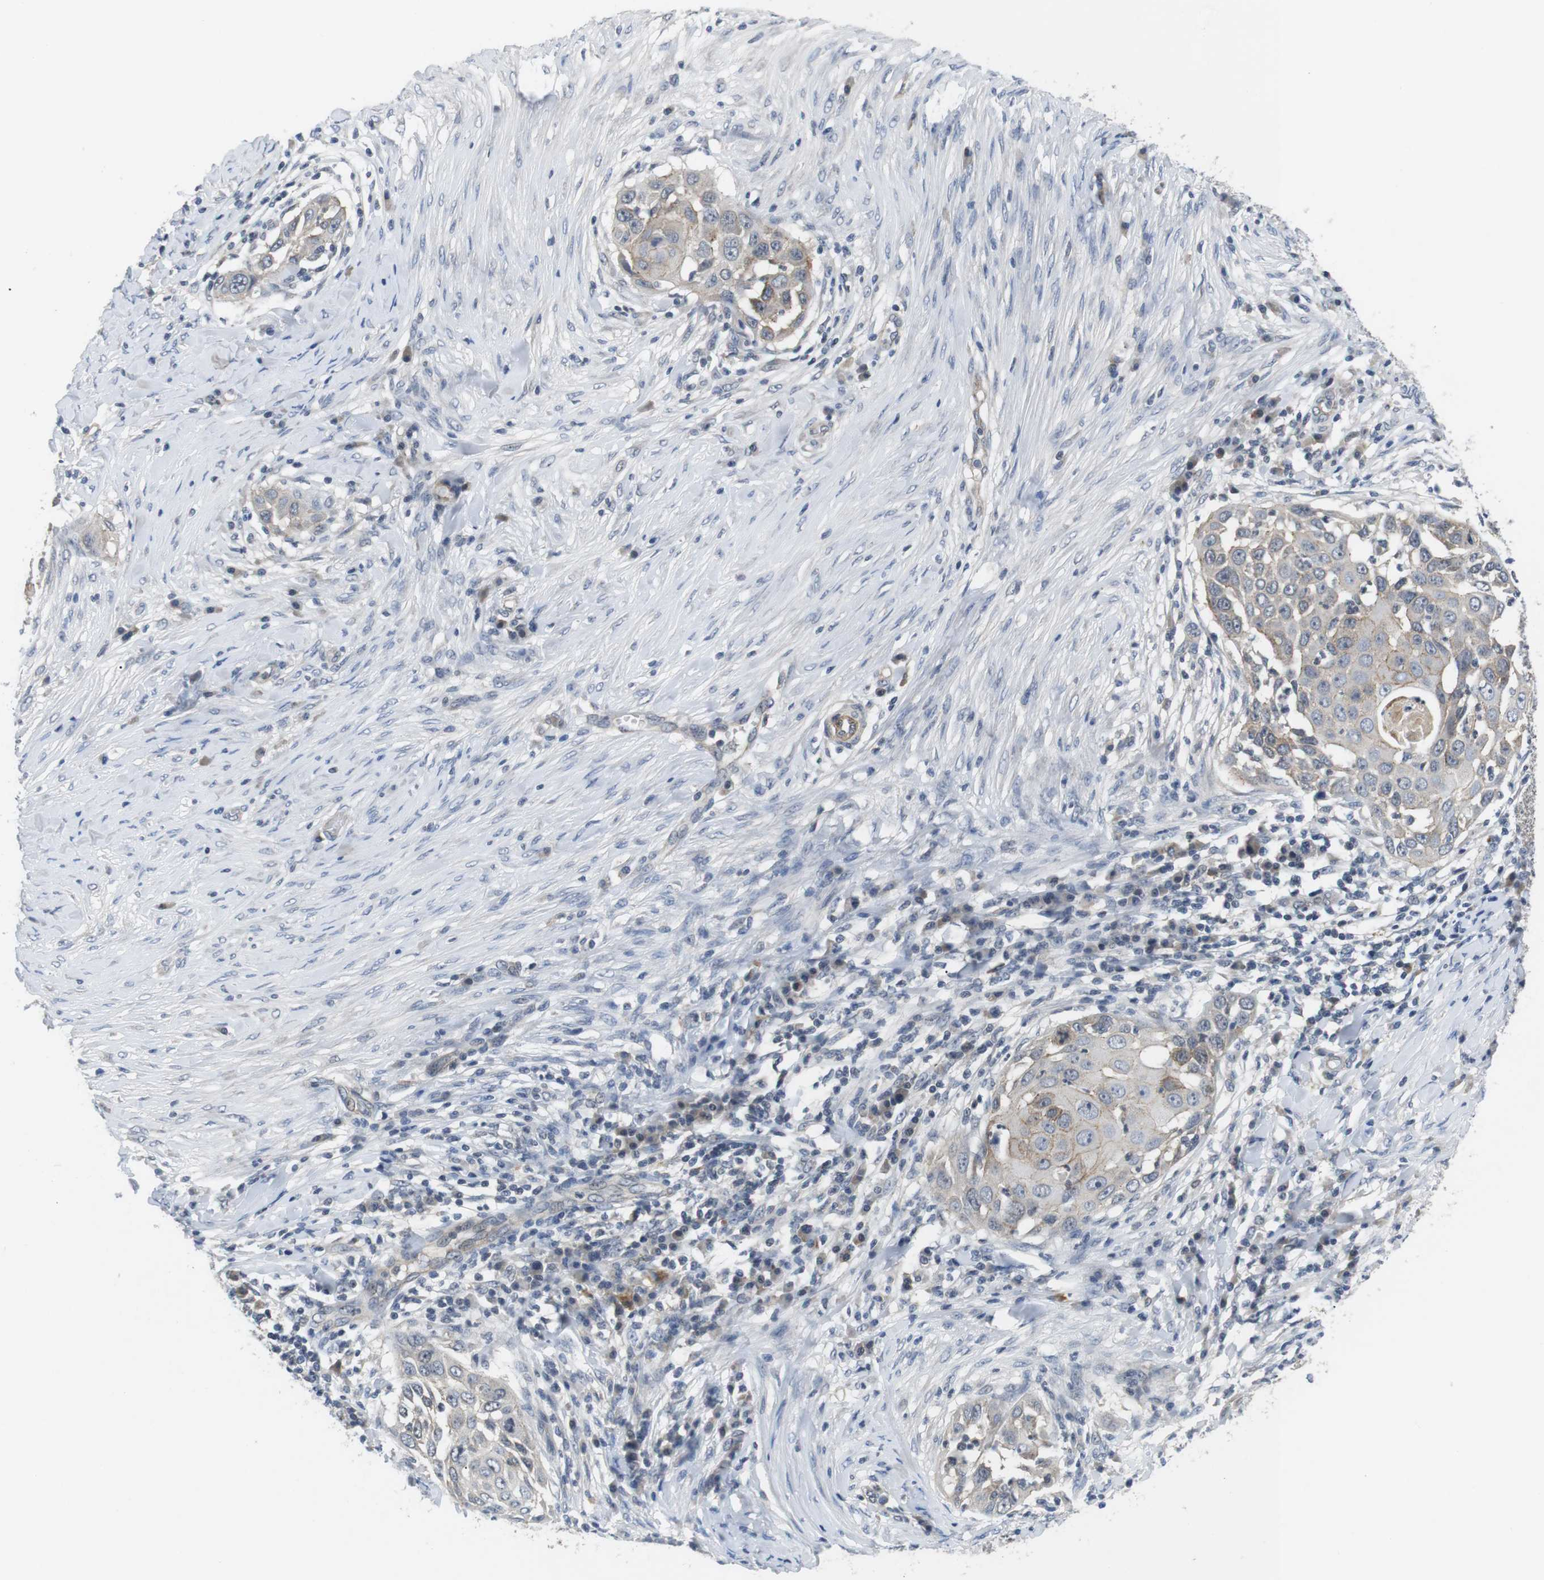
{"staining": {"intensity": "weak", "quantity": "<25%", "location": "cytoplasmic/membranous"}, "tissue": "skin cancer", "cell_type": "Tumor cells", "image_type": "cancer", "snomed": [{"axis": "morphology", "description": "Squamous cell carcinoma, NOS"}, {"axis": "topography", "description": "Skin"}], "caption": "Tumor cells show no significant protein expression in skin squamous cell carcinoma.", "gene": "NECTIN1", "patient": {"sex": "female", "age": 44}}